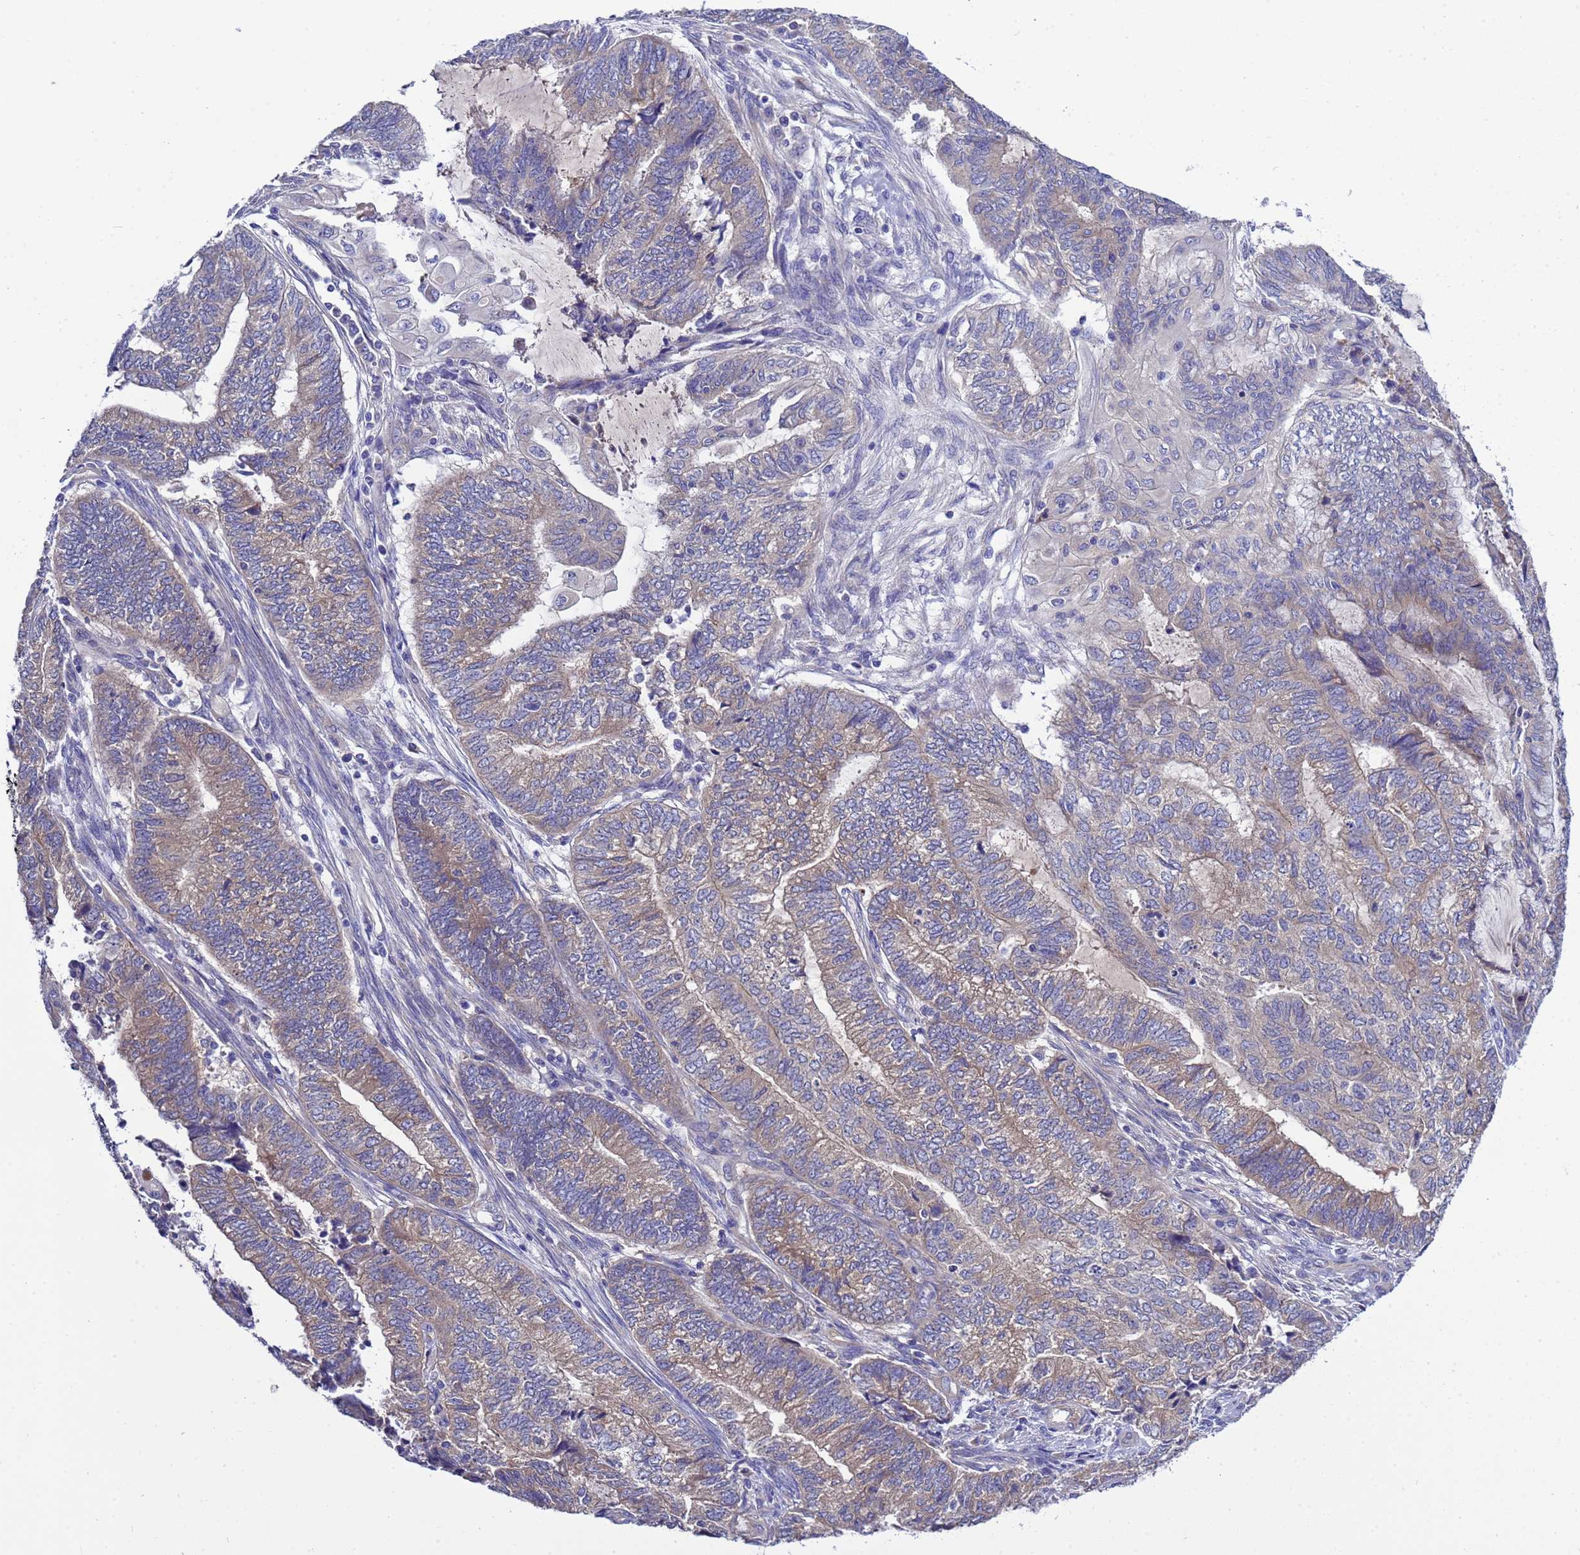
{"staining": {"intensity": "weak", "quantity": "25%-75%", "location": "cytoplasmic/membranous"}, "tissue": "endometrial cancer", "cell_type": "Tumor cells", "image_type": "cancer", "snomed": [{"axis": "morphology", "description": "Adenocarcinoma, NOS"}, {"axis": "topography", "description": "Uterus"}, {"axis": "topography", "description": "Endometrium"}], "caption": "Immunohistochemistry of endometrial adenocarcinoma exhibits low levels of weak cytoplasmic/membranous staining in about 25%-75% of tumor cells. The staining is performed using DAB (3,3'-diaminobenzidine) brown chromogen to label protein expression. The nuclei are counter-stained blue using hematoxylin.", "gene": "RC3H2", "patient": {"sex": "female", "age": 70}}